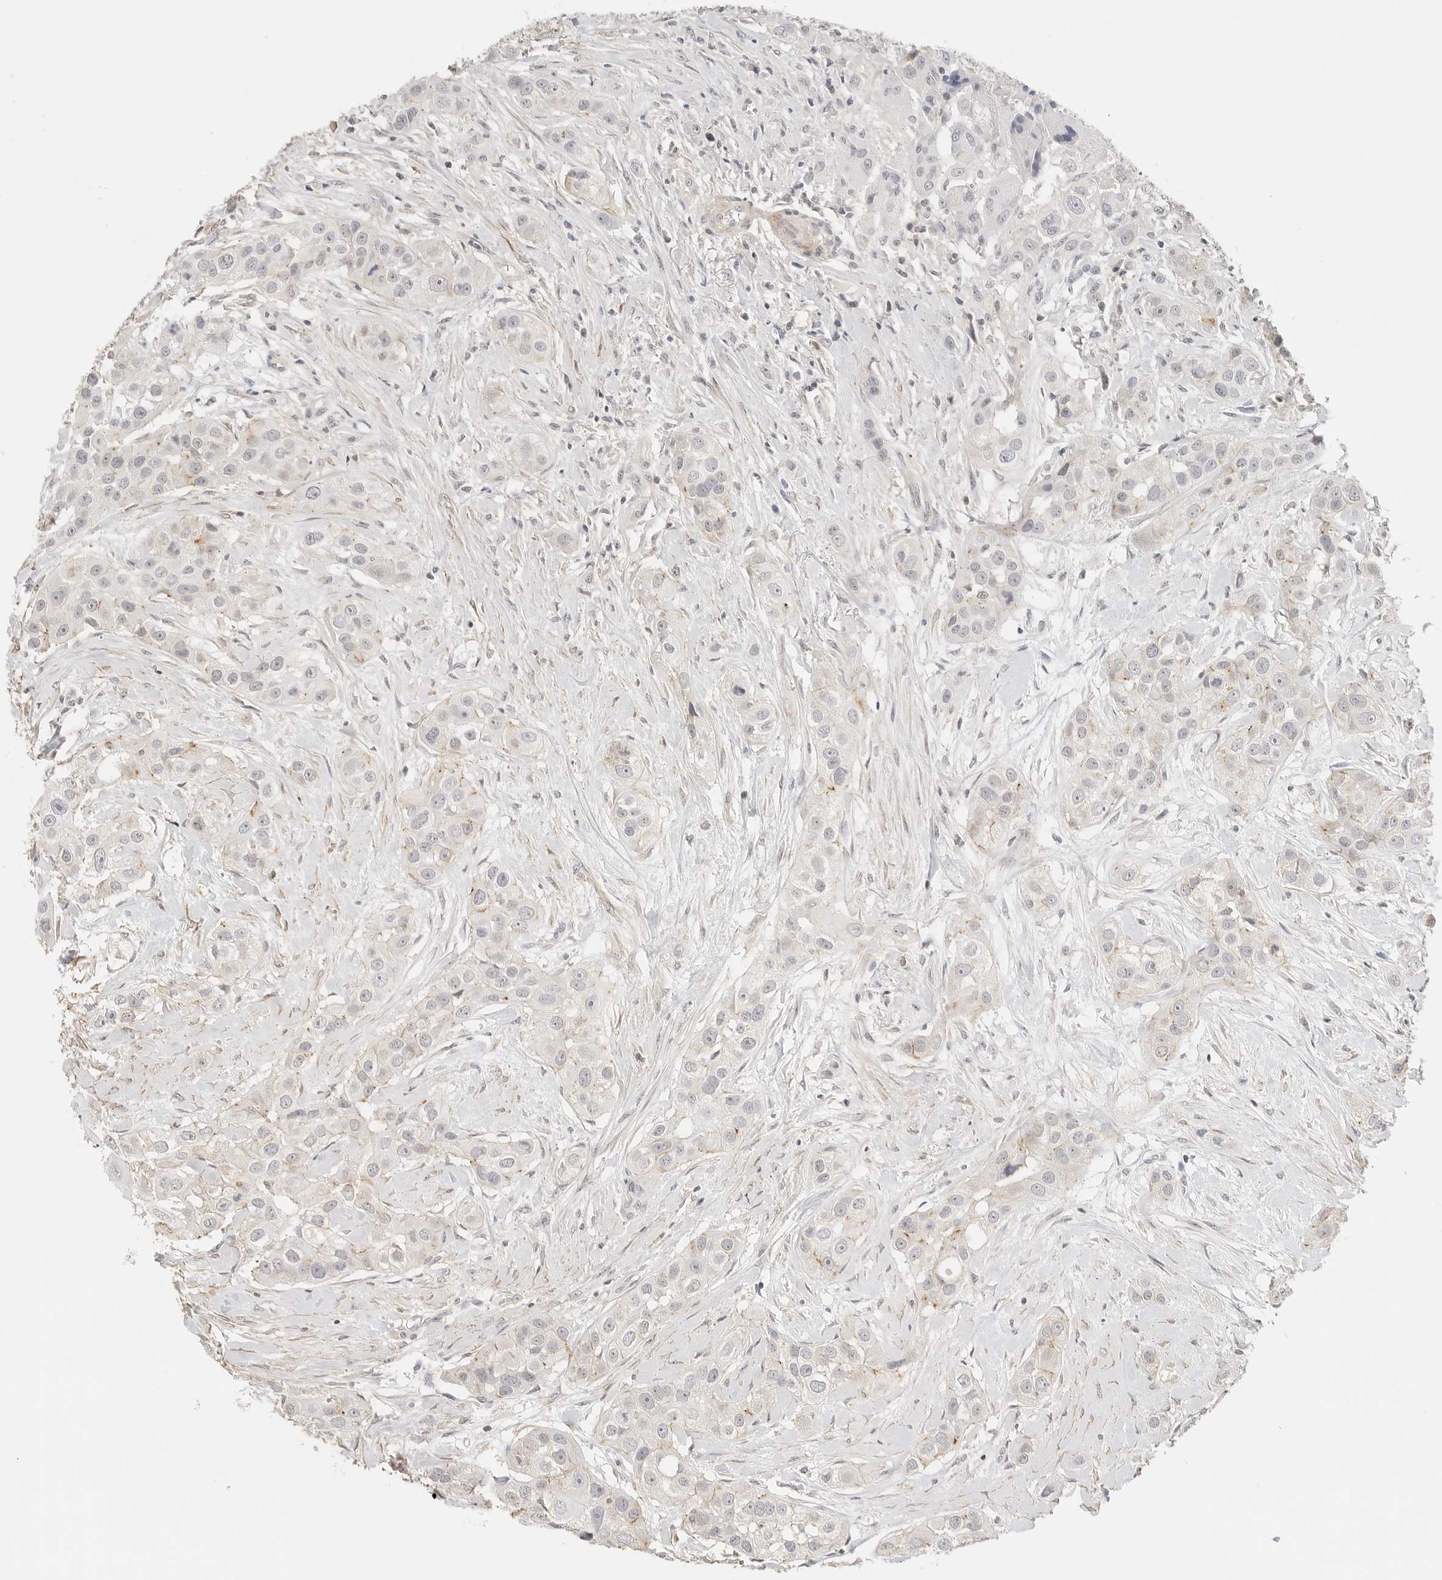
{"staining": {"intensity": "weak", "quantity": "<25%", "location": "cytoplasmic/membranous"}, "tissue": "head and neck cancer", "cell_type": "Tumor cells", "image_type": "cancer", "snomed": [{"axis": "morphology", "description": "Normal tissue, NOS"}, {"axis": "morphology", "description": "Squamous cell carcinoma, NOS"}, {"axis": "topography", "description": "Skeletal muscle"}, {"axis": "topography", "description": "Head-Neck"}], "caption": "Immunohistochemistry of head and neck cancer (squamous cell carcinoma) exhibits no positivity in tumor cells.", "gene": "PCDH19", "patient": {"sex": "male", "age": 51}}